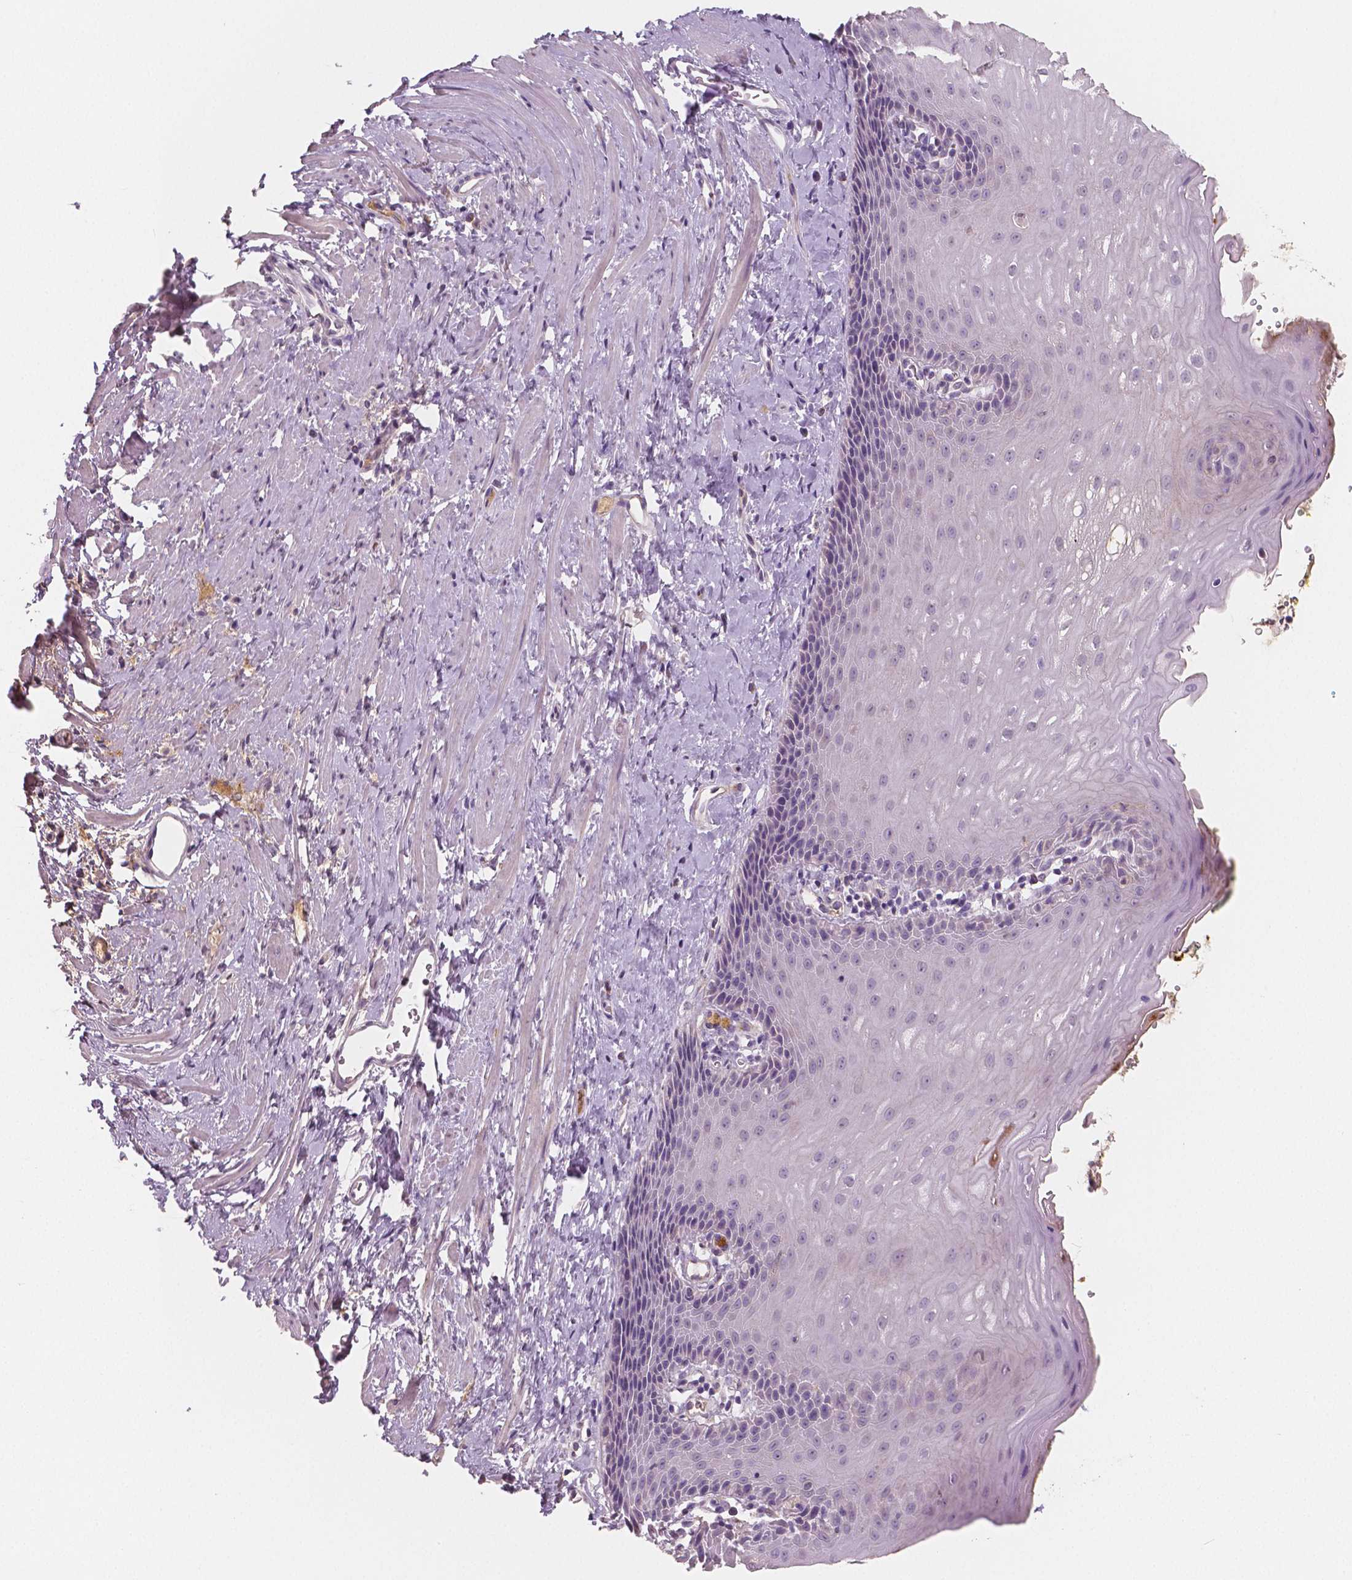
{"staining": {"intensity": "negative", "quantity": "none", "location": "none"}, "tissue": "esophagus", "cell_type": "Squamous epithelial cells", "image_type": "normal", "snomed": [{"axis": "morphology", "description": "Normal tissue, NOS"}, {"axis": "topography", "description": "Esophagus"}], "caption": "Squamous epithelial cells are negative for brown protein staining in benign esophagus. The staining was performed using DAB to visualize the protein expression in brown, while the nuclei were stained in blue with hematoxylin (Magnification: 20x).", "gene": "APOA4", "patient": {"sex": "male", "age": 64}}